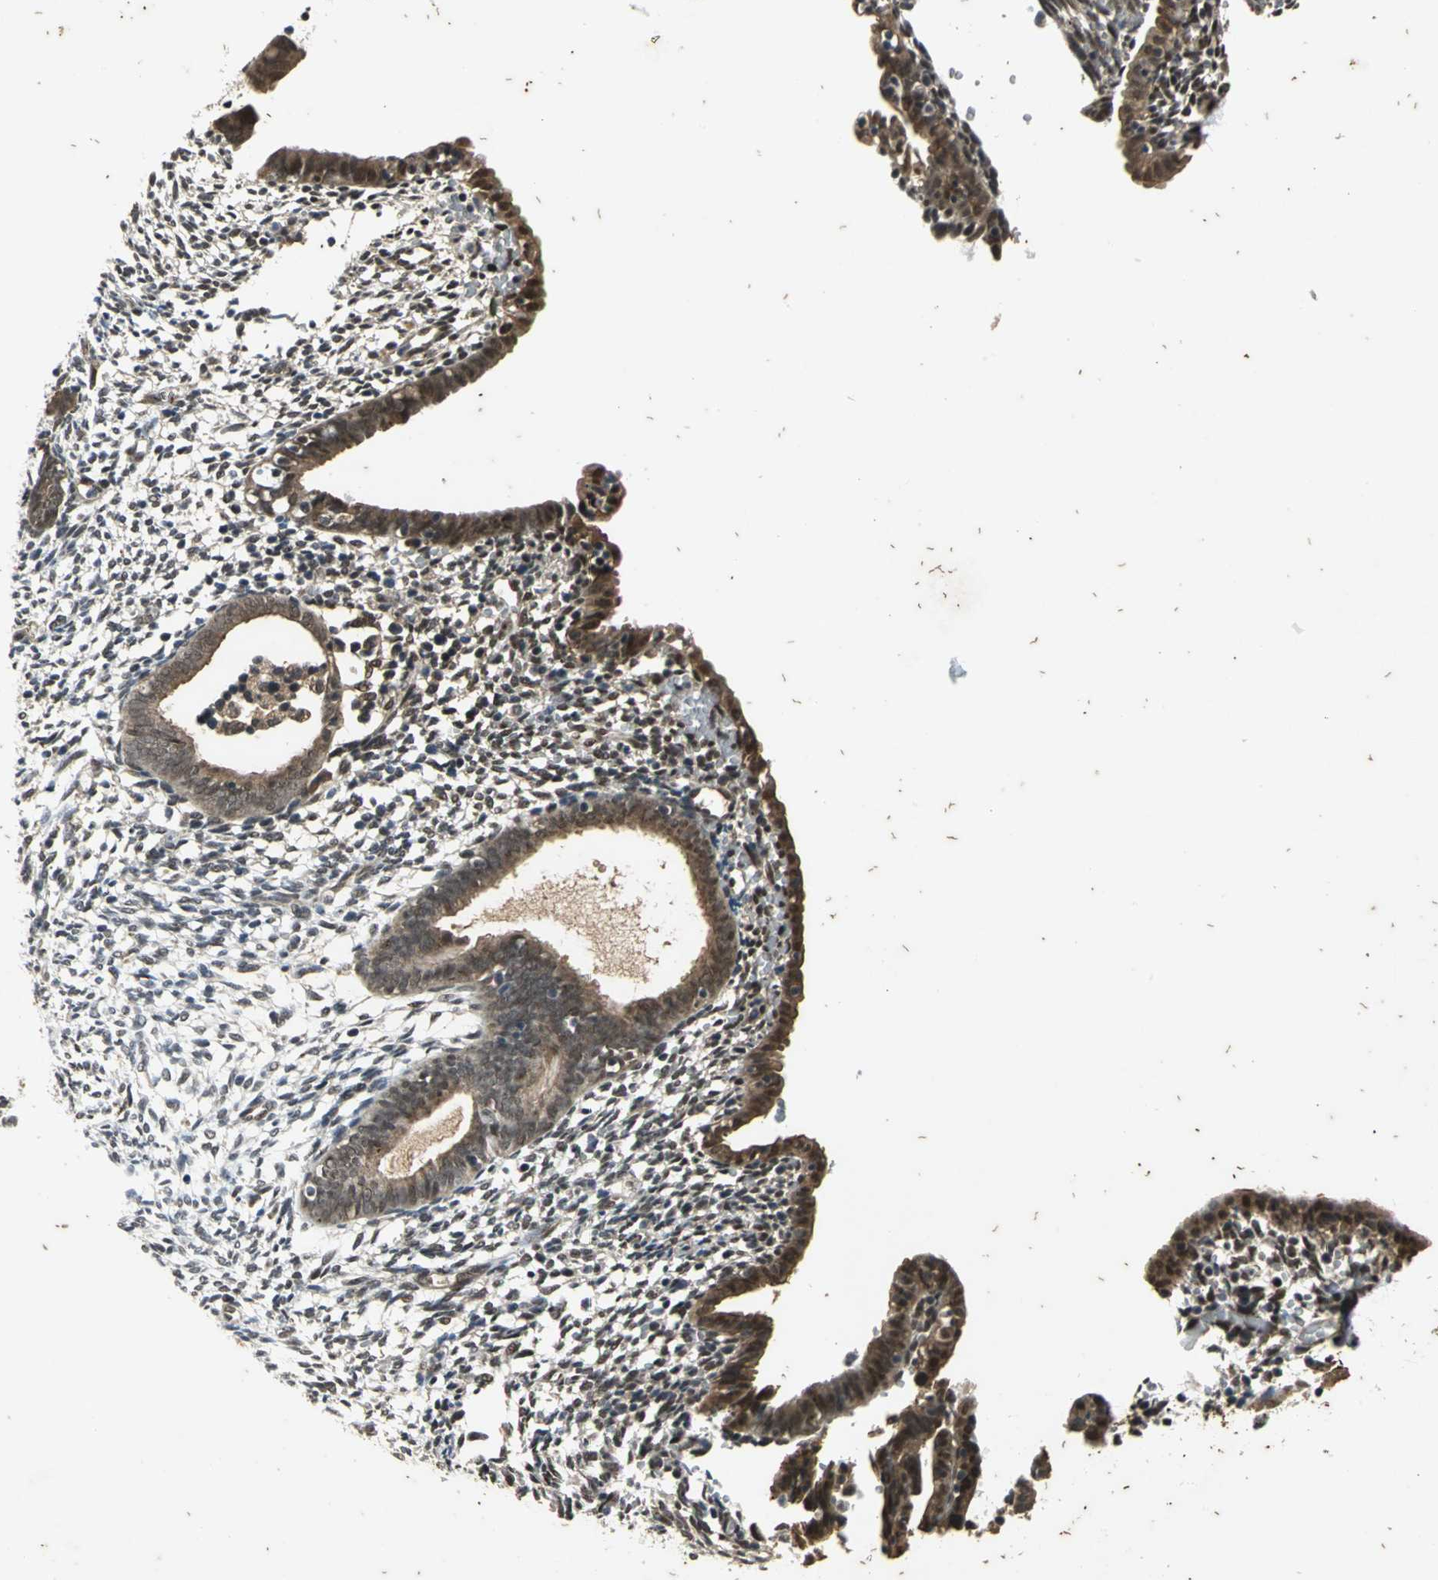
{"staining": {"intensity": "weak", "quantity": "<25%", "location": "cytoplasmic/membranous"}, "tissue": "endometrium", "cell_type": "Cells in endometrial stroma", "image_type": "normal", "snomed": [{"axis": "morphology", "description": "Normal tissue, NOS"}, {"axis": "morphology", "description": "Atrophy, NOS"}, {"axis": "topography", "description": "Uterus"}, {"axis": "topography", "description": "Endometrium"}], "caption": "This image is of benign endometrium stained with immunohistochemistry to label a protein in brown with the nuclei are counter-stained blue. There is no positivity in cells in endometrial stroma. (DAB (3,3'-diaminobenzidine) immunohistochemistry (IHC), high magnification).", "gene": "NOTCH3", "patient": {"sex": "female", "age": 68}}